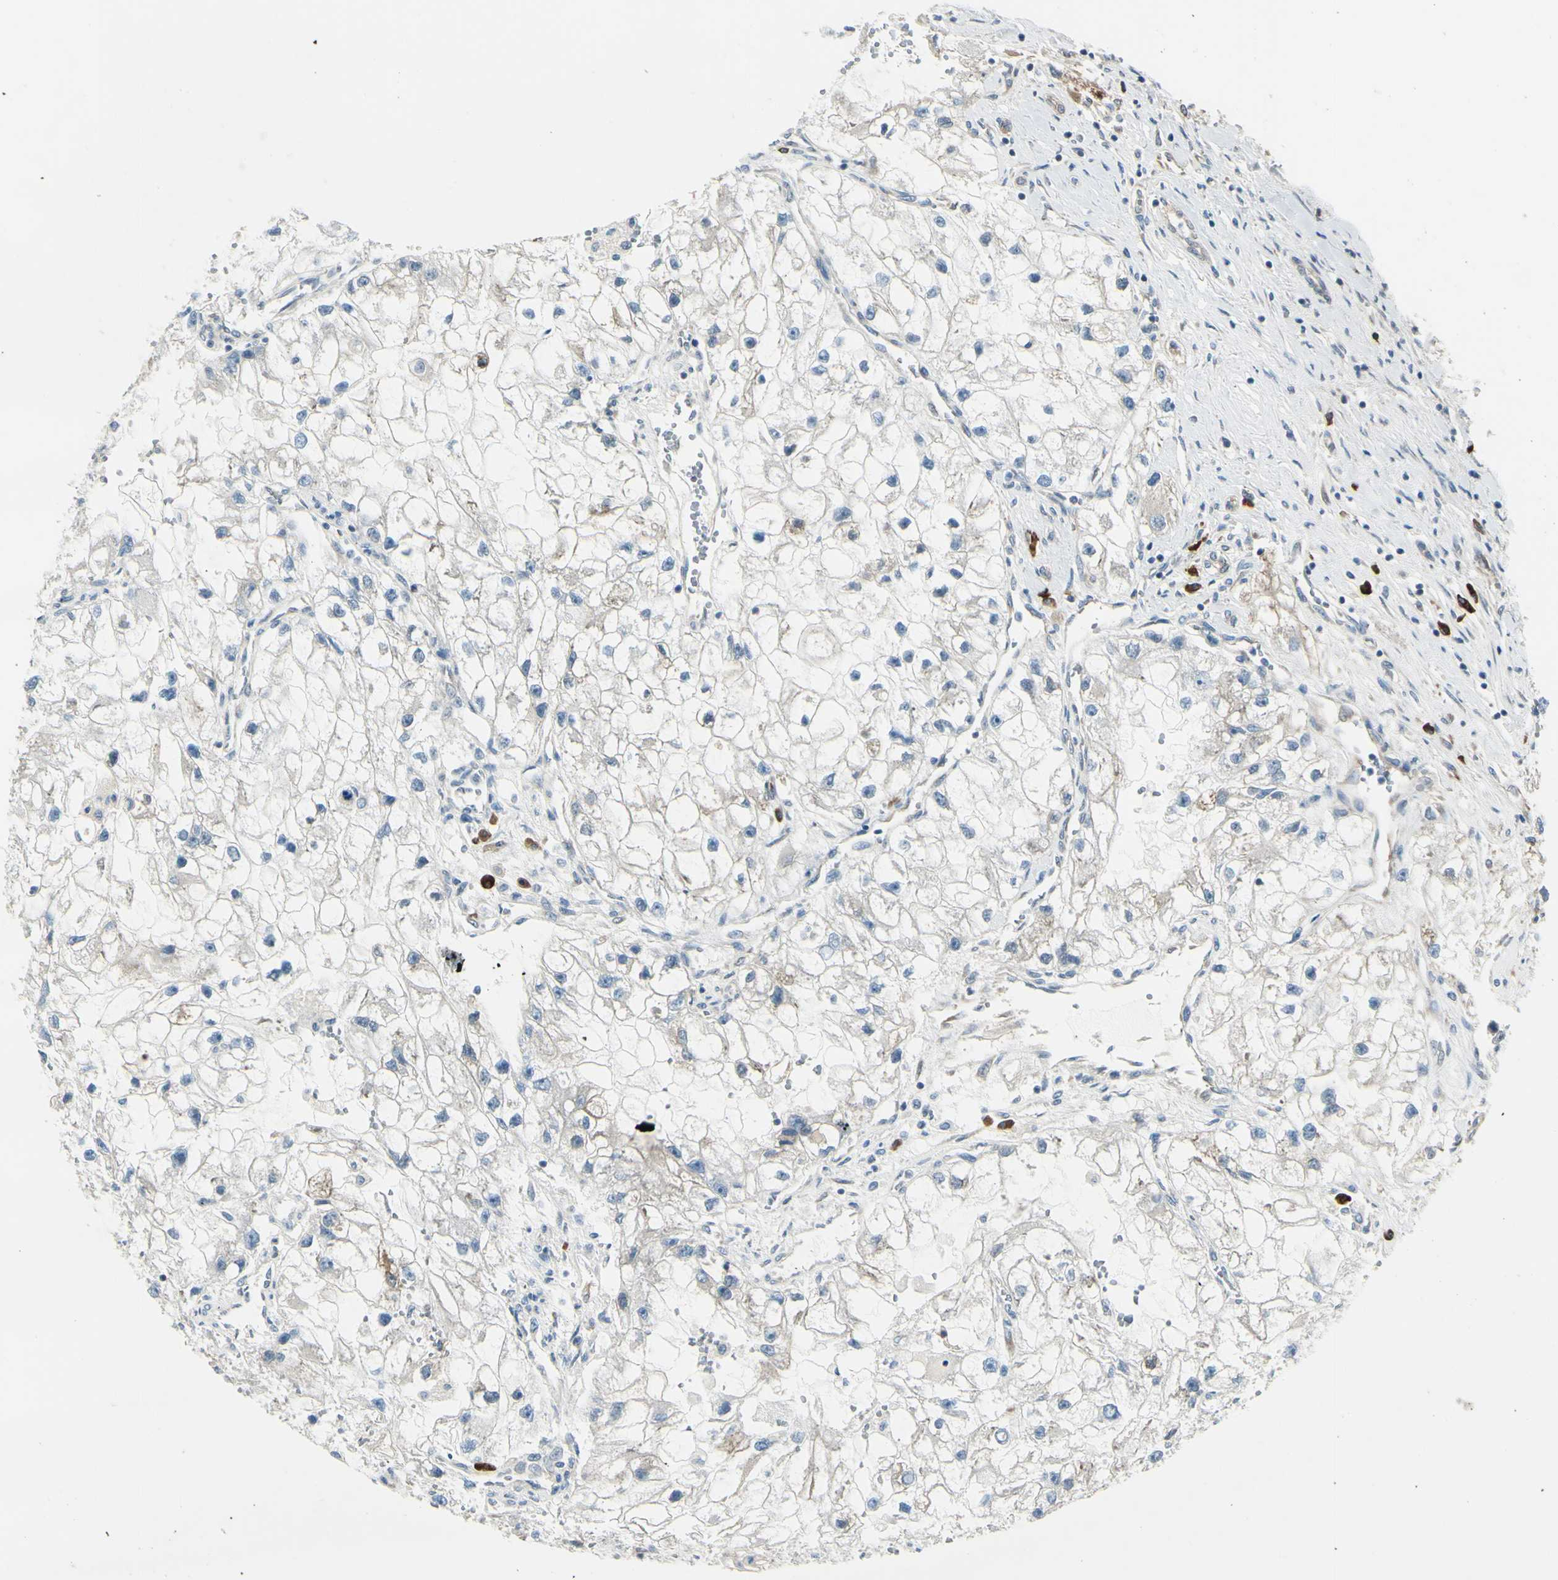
{"staining": {"intensity": "negative", "quantity": "none", "location": "none"}, "tissue": "renal cancer", "cell_type": "Tumor cells", "image_type": "cancer", "snomed": [{"axis": "morphology", "description": "Adenocarcinoma, NOS"}, {"axis": "topography", "description": "Kidney"}], "caption": "This is a micrograph of IHC staining of renal cancer, which shows no expression in tumor cells.", "gene": "SELENOS", "patient": {"sex": "female", "age": 70}}